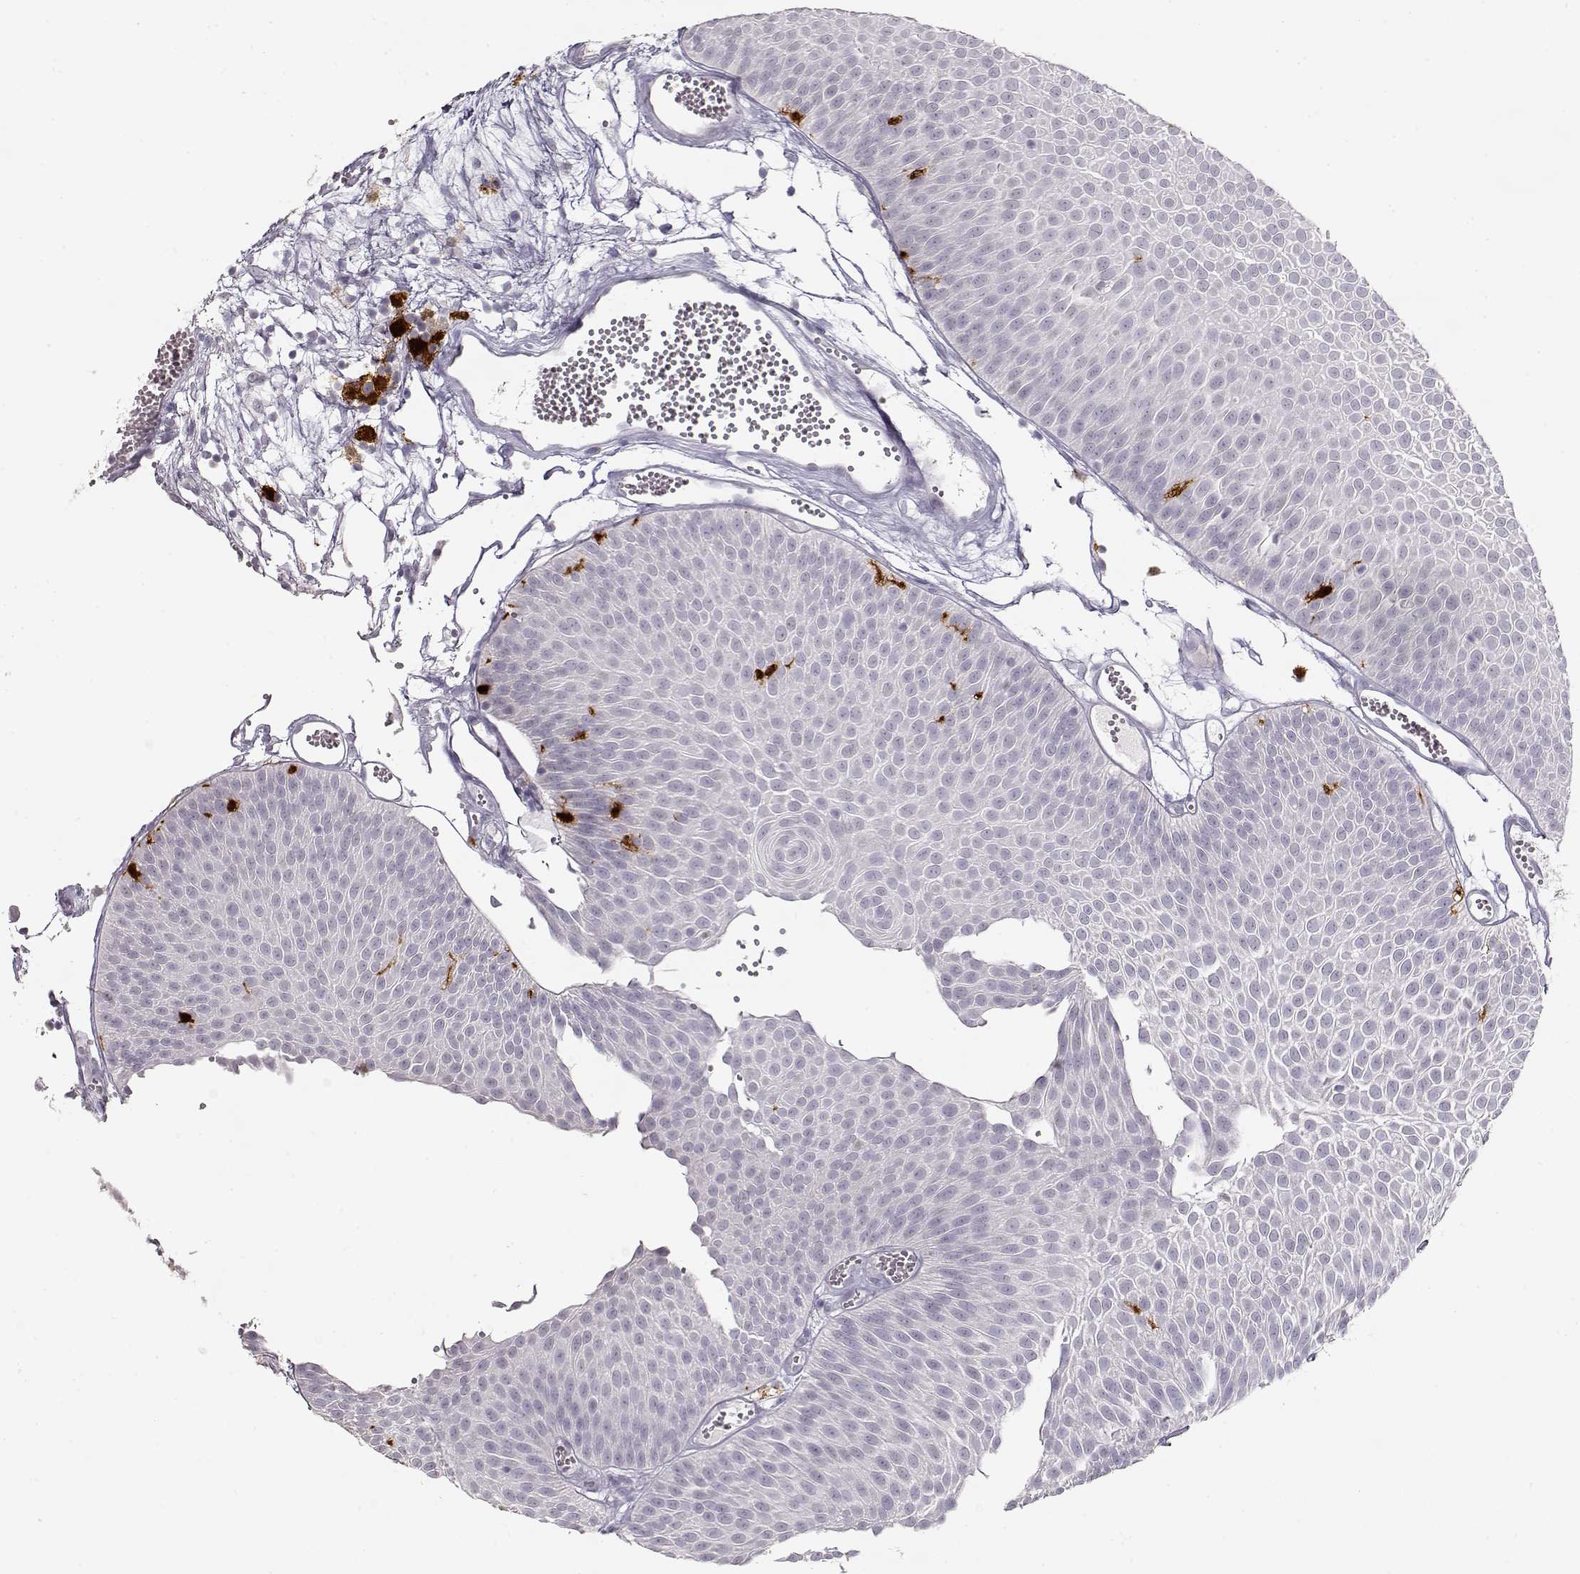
{"staining": {"intensity": "negative", "quantity": "none", "location": "none"}, "tissue": "urothelial cancer", "cell_type": "Tumor cells", "image_type": "cancer", "snomed": [{"axis": "morphology", "description": "Urothelial carcinoma, Low grade"}, {"axis": "topography", "description": "Urinary bladder"}], "caption": "This is an immunohistochemistry (IHC) histopathology image of low-grade urothelial carcinoma. There is no positivity in tumor cells.", "gene": "S100B", "patient": {"sex": "male", "age": 52}}